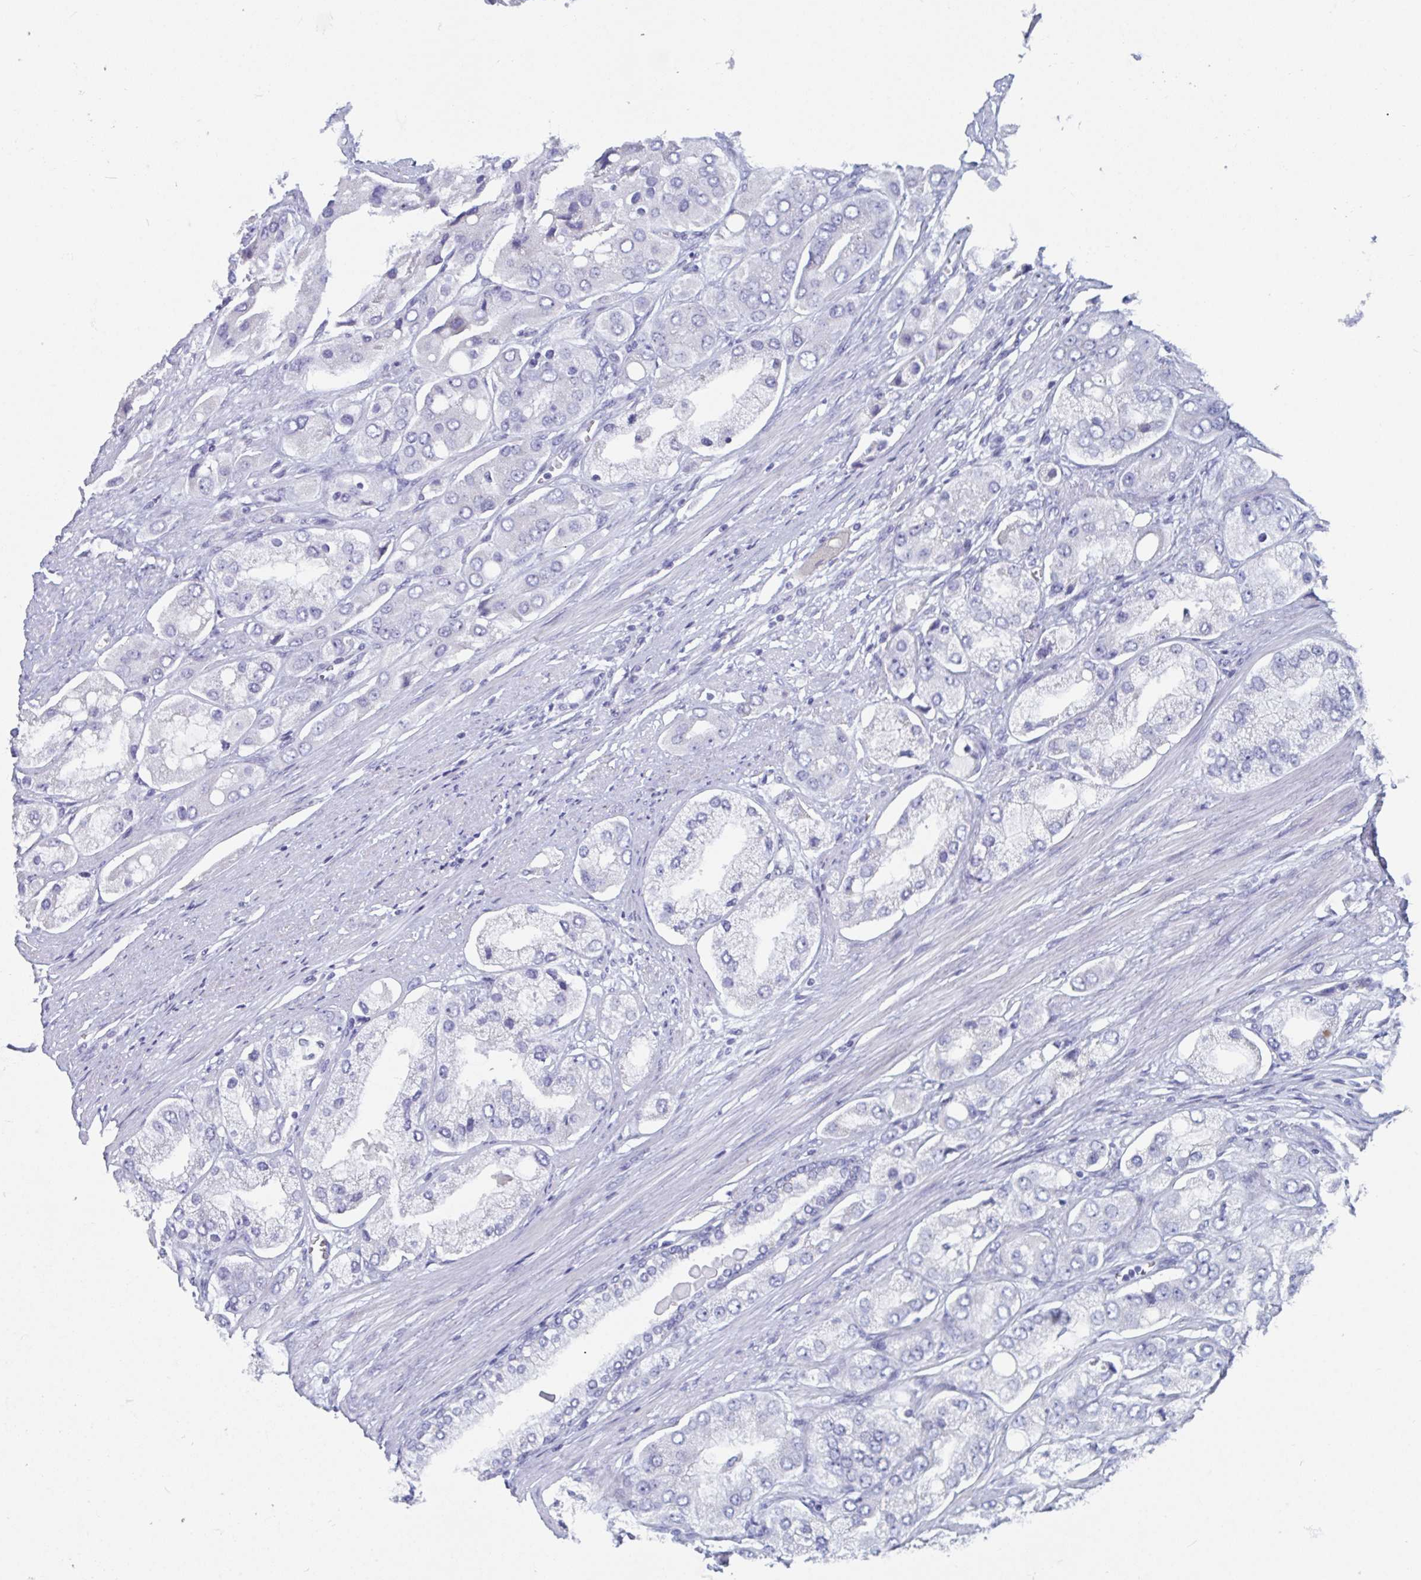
{"staining": {"intensity": "negative", "quantity": "none", "location": "none"}, "tissue": "prostate cancer", "cell_type": "Tumor cells", "image_type": "cancer", "snomed": [{"axis": "morphology", "description": "Adenocarcinoma, Low grade"}, {"axis": "topography", "description": "Prostate"}], "caption": "Tumor cells show no significant positivity in prostate adenocarcinoma (low-grade).", "gene": "DPEP3", "patient": {"sex": "male", "age": 69}}